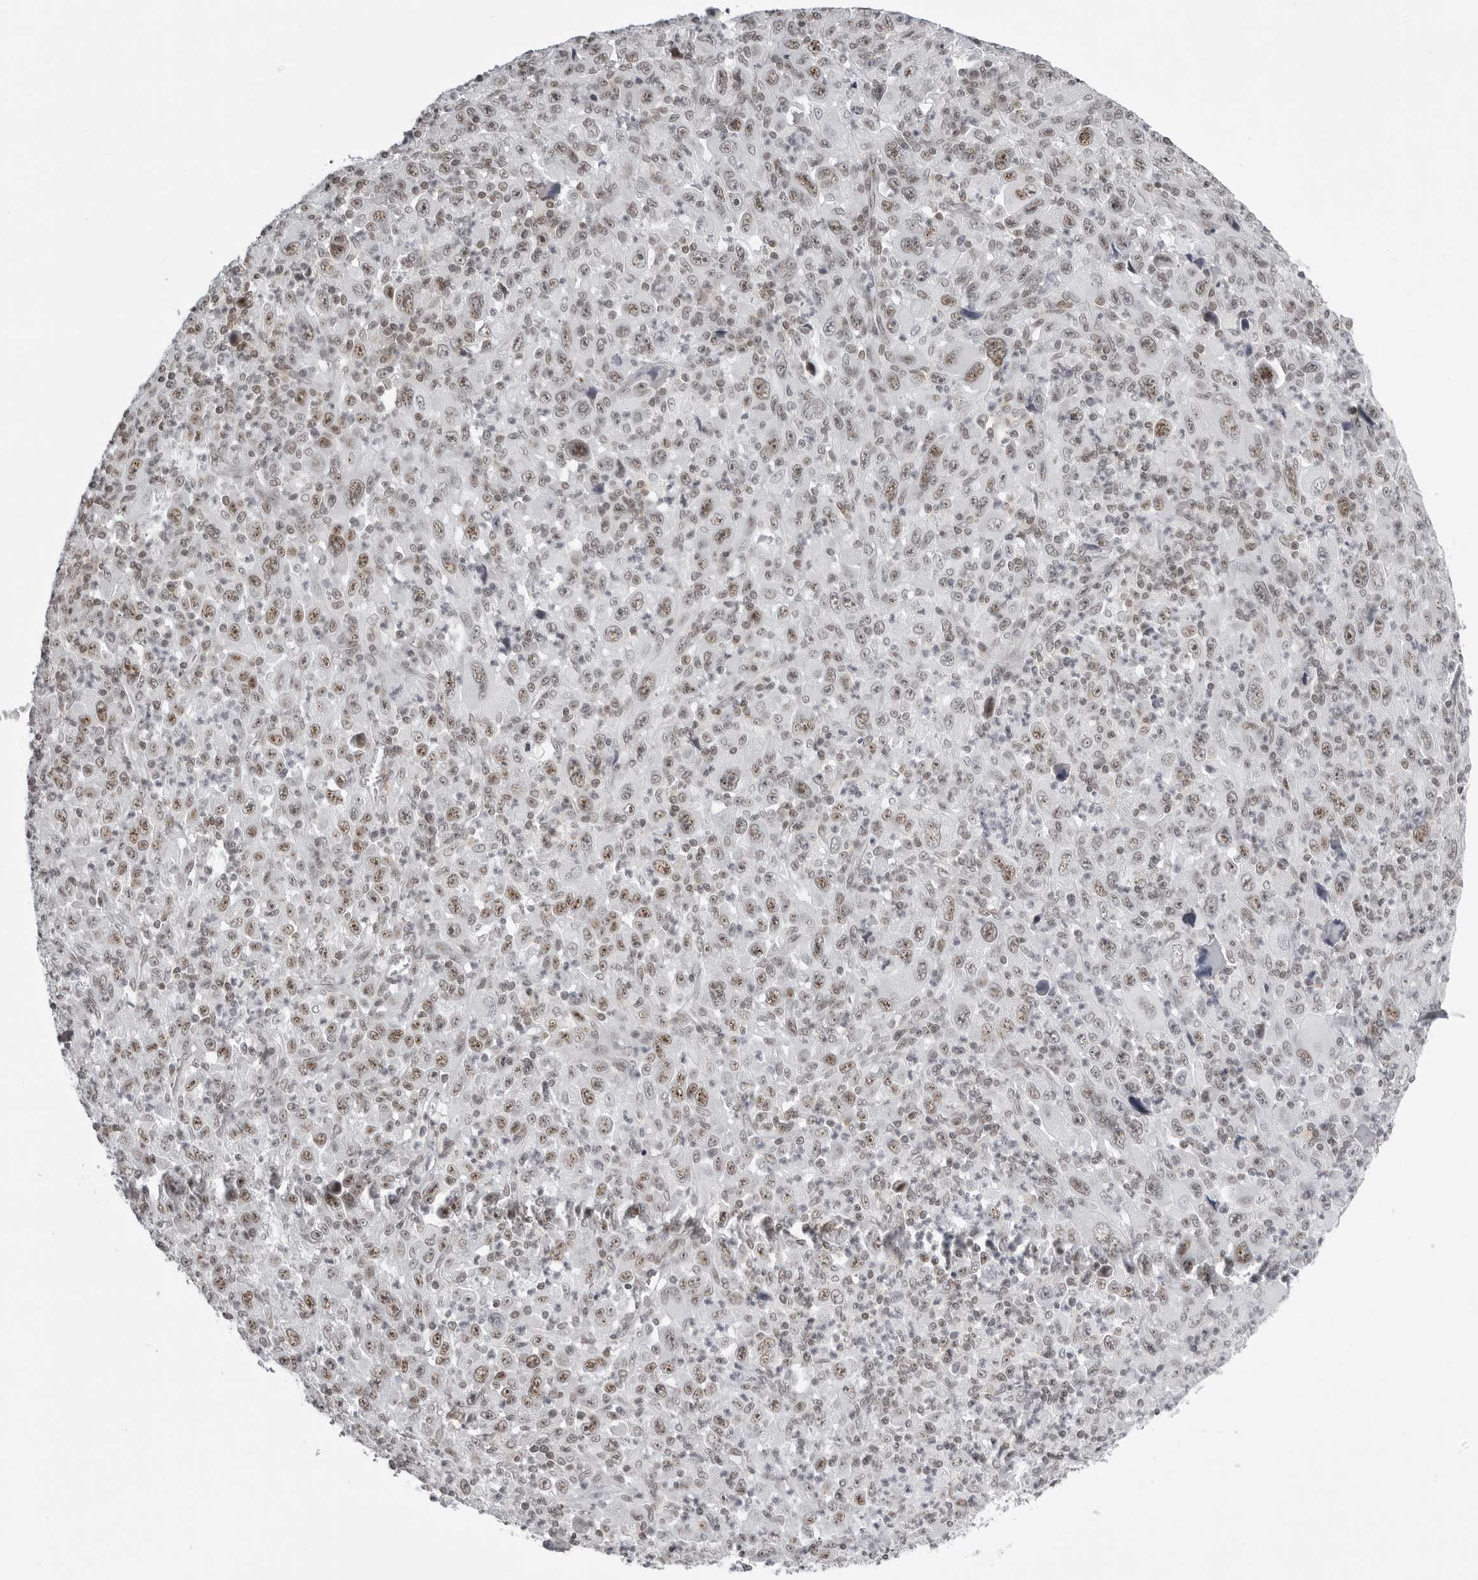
{"staining": {"intensity": "weak", "quantity": "25%-75%", "location": "nuclear"}, "tissue": "melanoma", "cell_type": "Tumor cells", "image_type": "cancer", "snomed": [{"axis": "morphology", "description": "Malignant melanoma, Metastatic site"}, {"axis": "topography", "description": "Skin"}], "caption": "Immunohistochemical staining of human melanoma exhibits low levels of weak nuclear staining in about 25%-75% of tumor cells.", "gene": "WRAP53", "patient": {"sex": "female", "age": 56}}